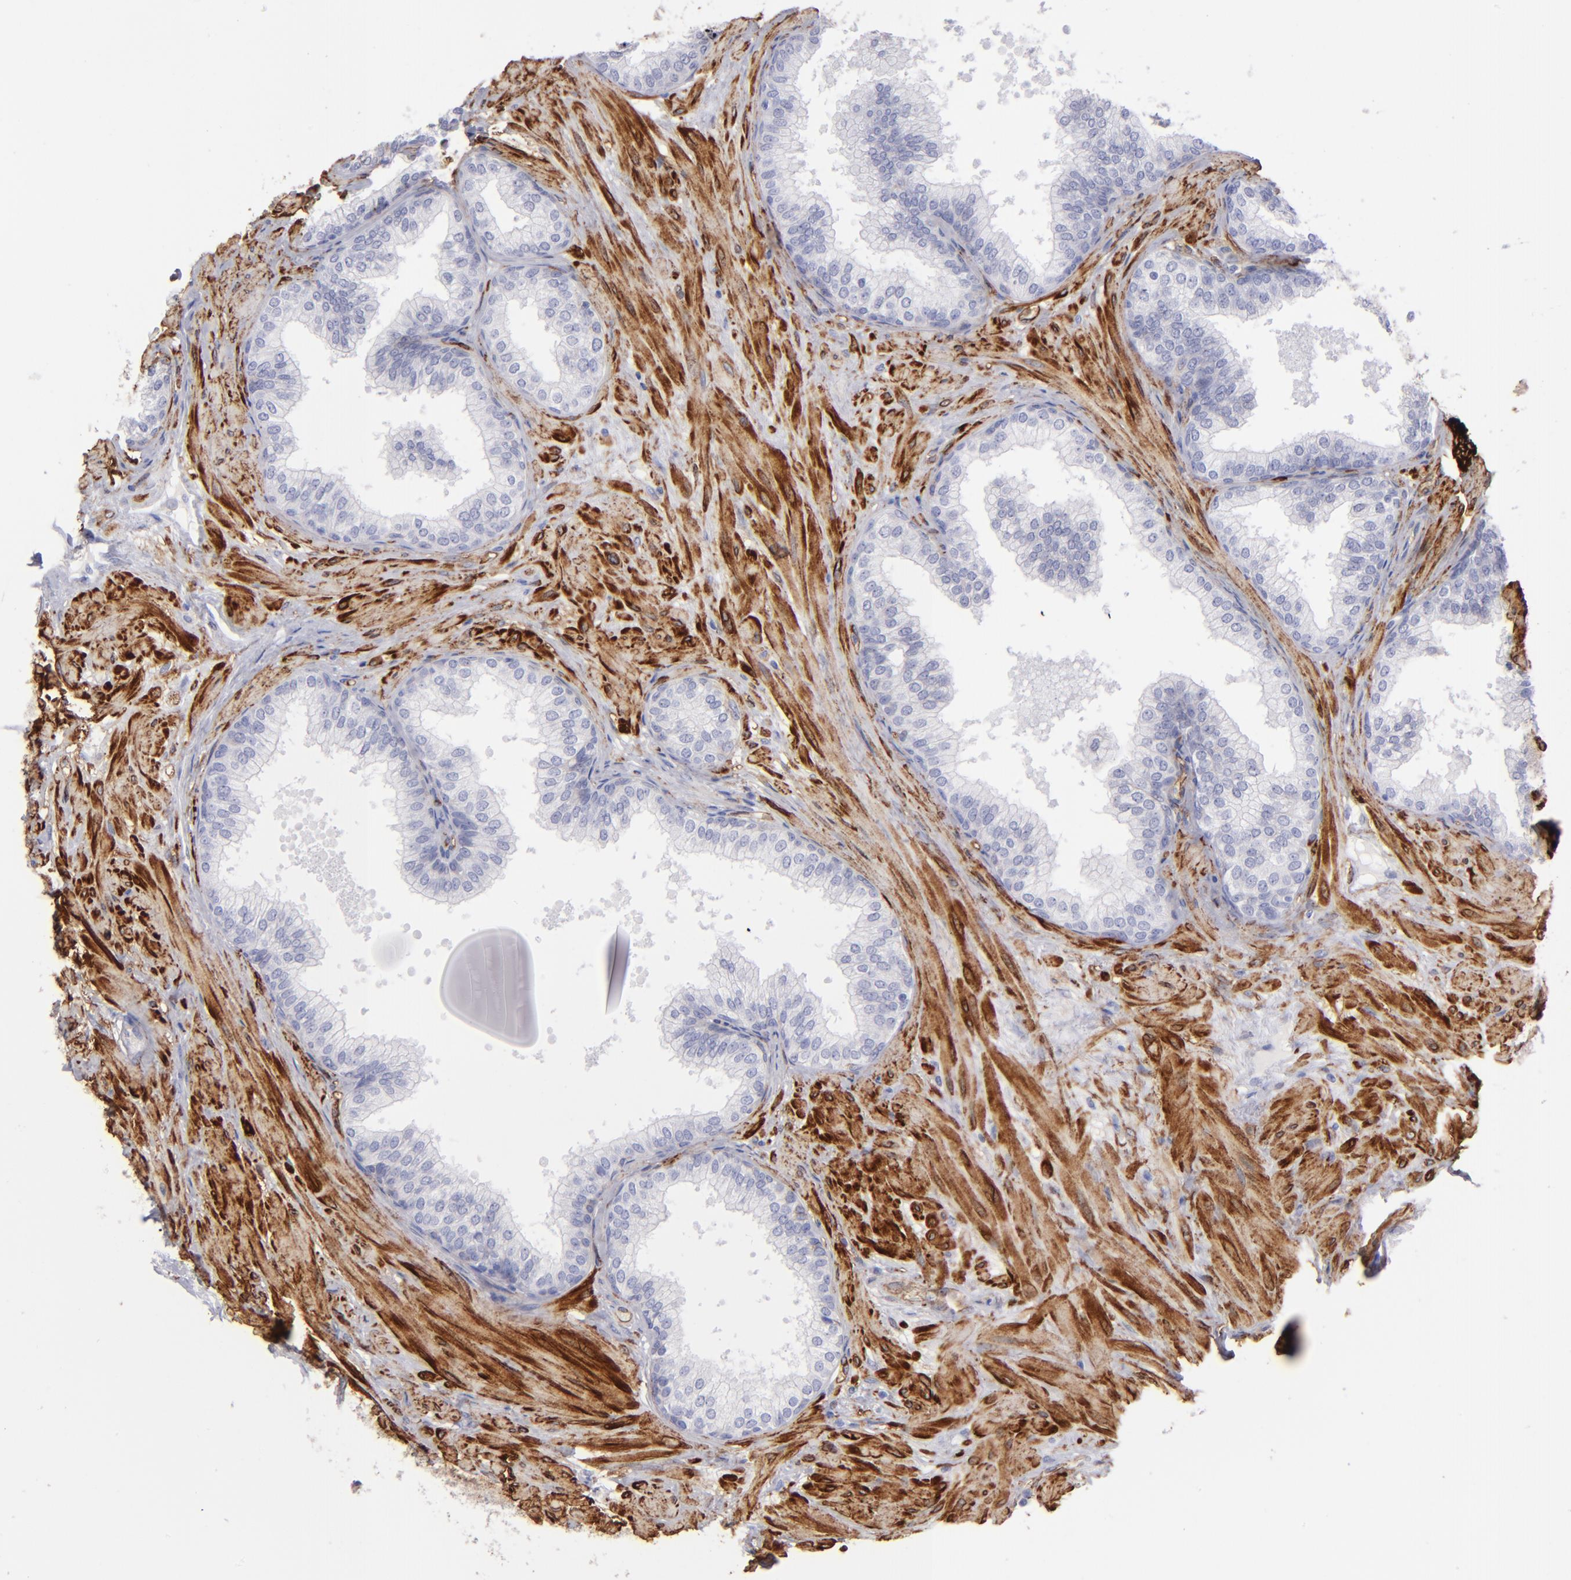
{"staining": {"intensity": "negative", "quantity": "none", "location": "none"}, "tissue": "prostate", "cell_type": "Glandular cells", "image_type": "normal", "snomed": [{"axis": "morphology", "description": "Normal tissue, NOS"}, {"axis": "topography", "description": "Prostate"}], "caption": "This image is of normal prostate stained with immunohistochemistry (IHC) to label a protein in brown with the nuclei are counter-stained blue. There is no positivity in glandular cells.", "gene": "AHNAK2", "patient": {"sex": "male", "age": 60}}